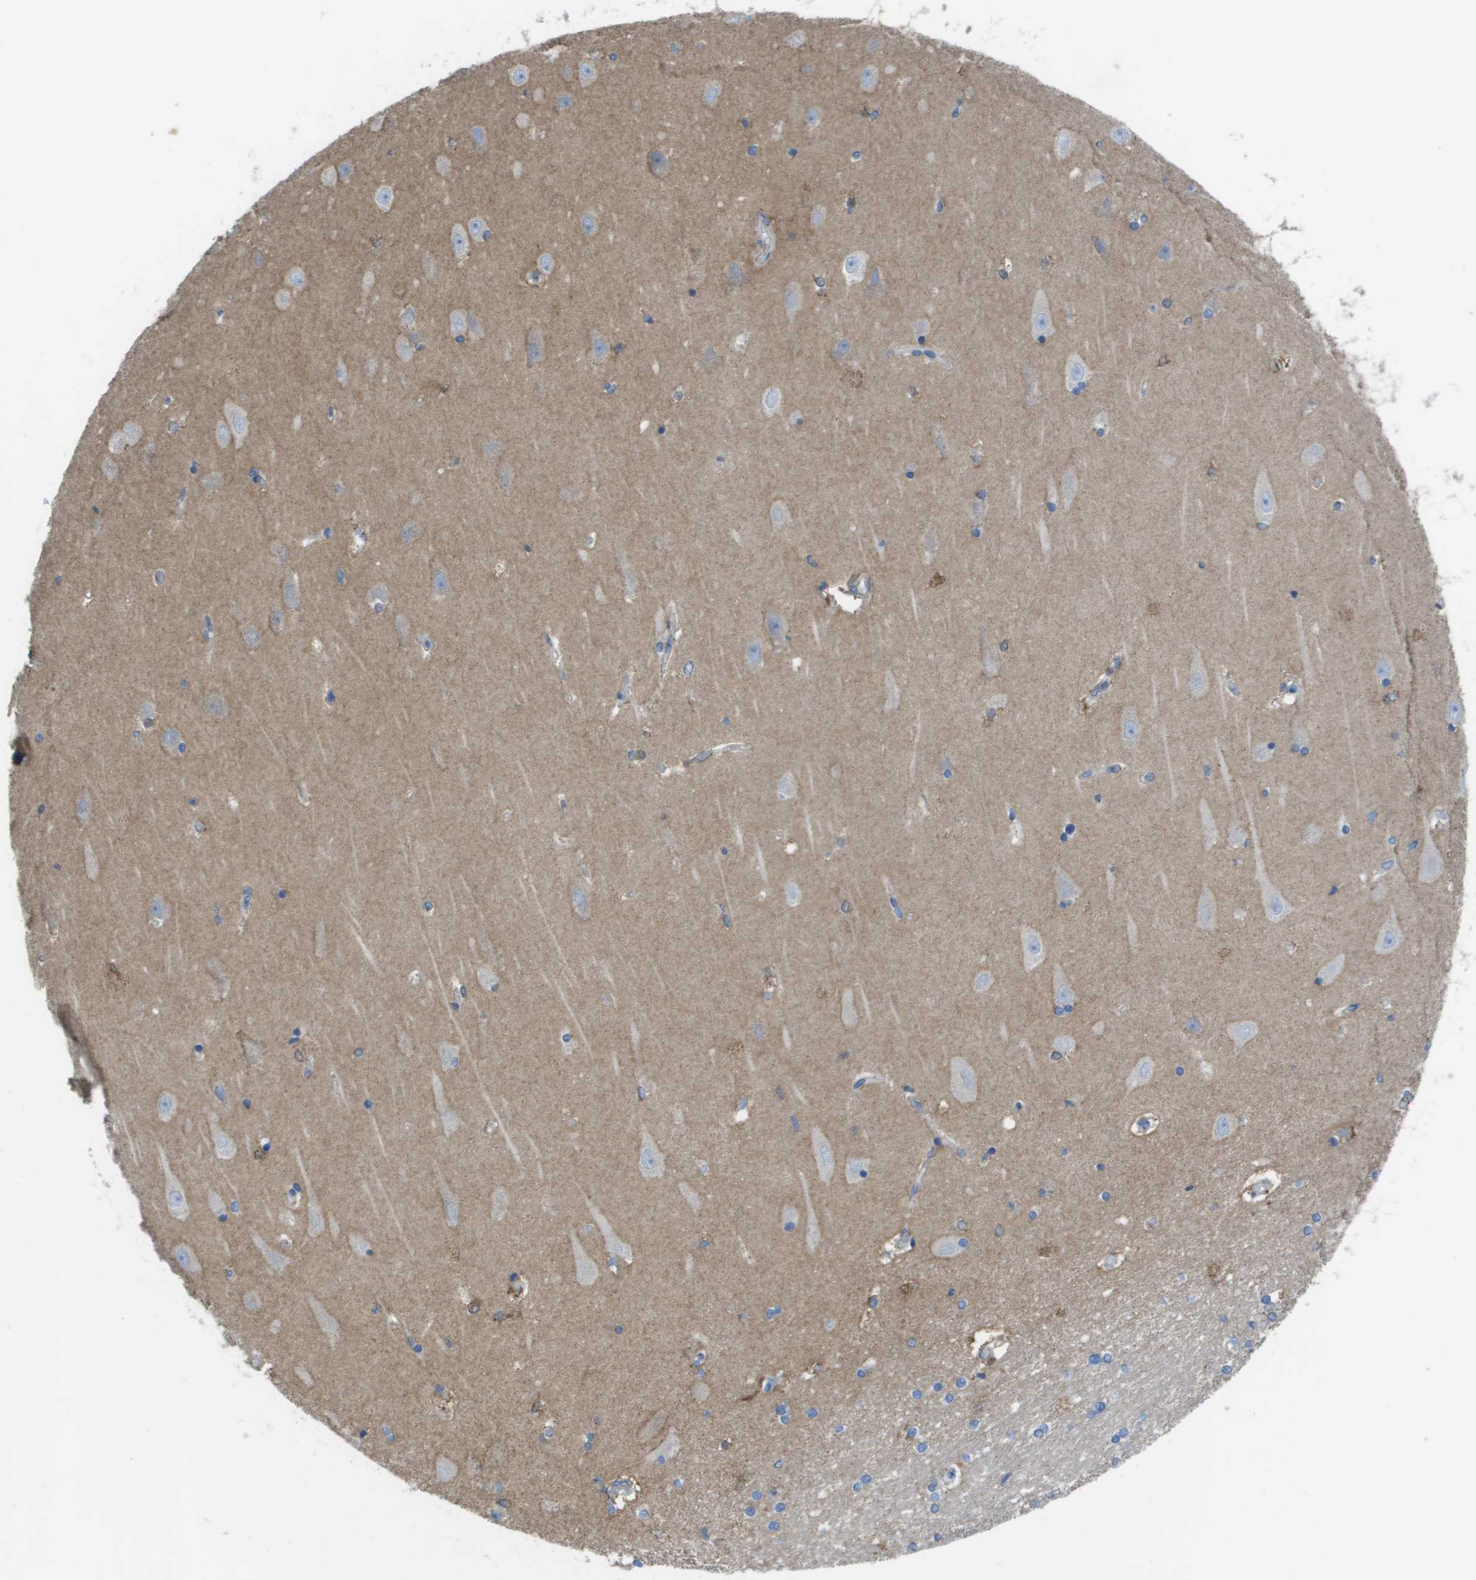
{"staining": {"intensity": "moderate", "quantity": "<25%", "location": "cytoplasmic/membranous"}, "tissue": "hippocampus", "cell_type": "Glial cells", "image_type": "normal", "snomed": [{"axis": "morphology", "description": "Normal tissue, NOS"}, {"axis": "topography", "description": "Hippocampus"}], "caption": "This image displays immunohistochemistry (IHC) staining of unremarkable human hippocampus, with low moderate cytoplasmic/membranous positivity in approximately <25% of glial cells.", "gene": "CLCN2", "patient": {"sex": "male", "age": 45}}